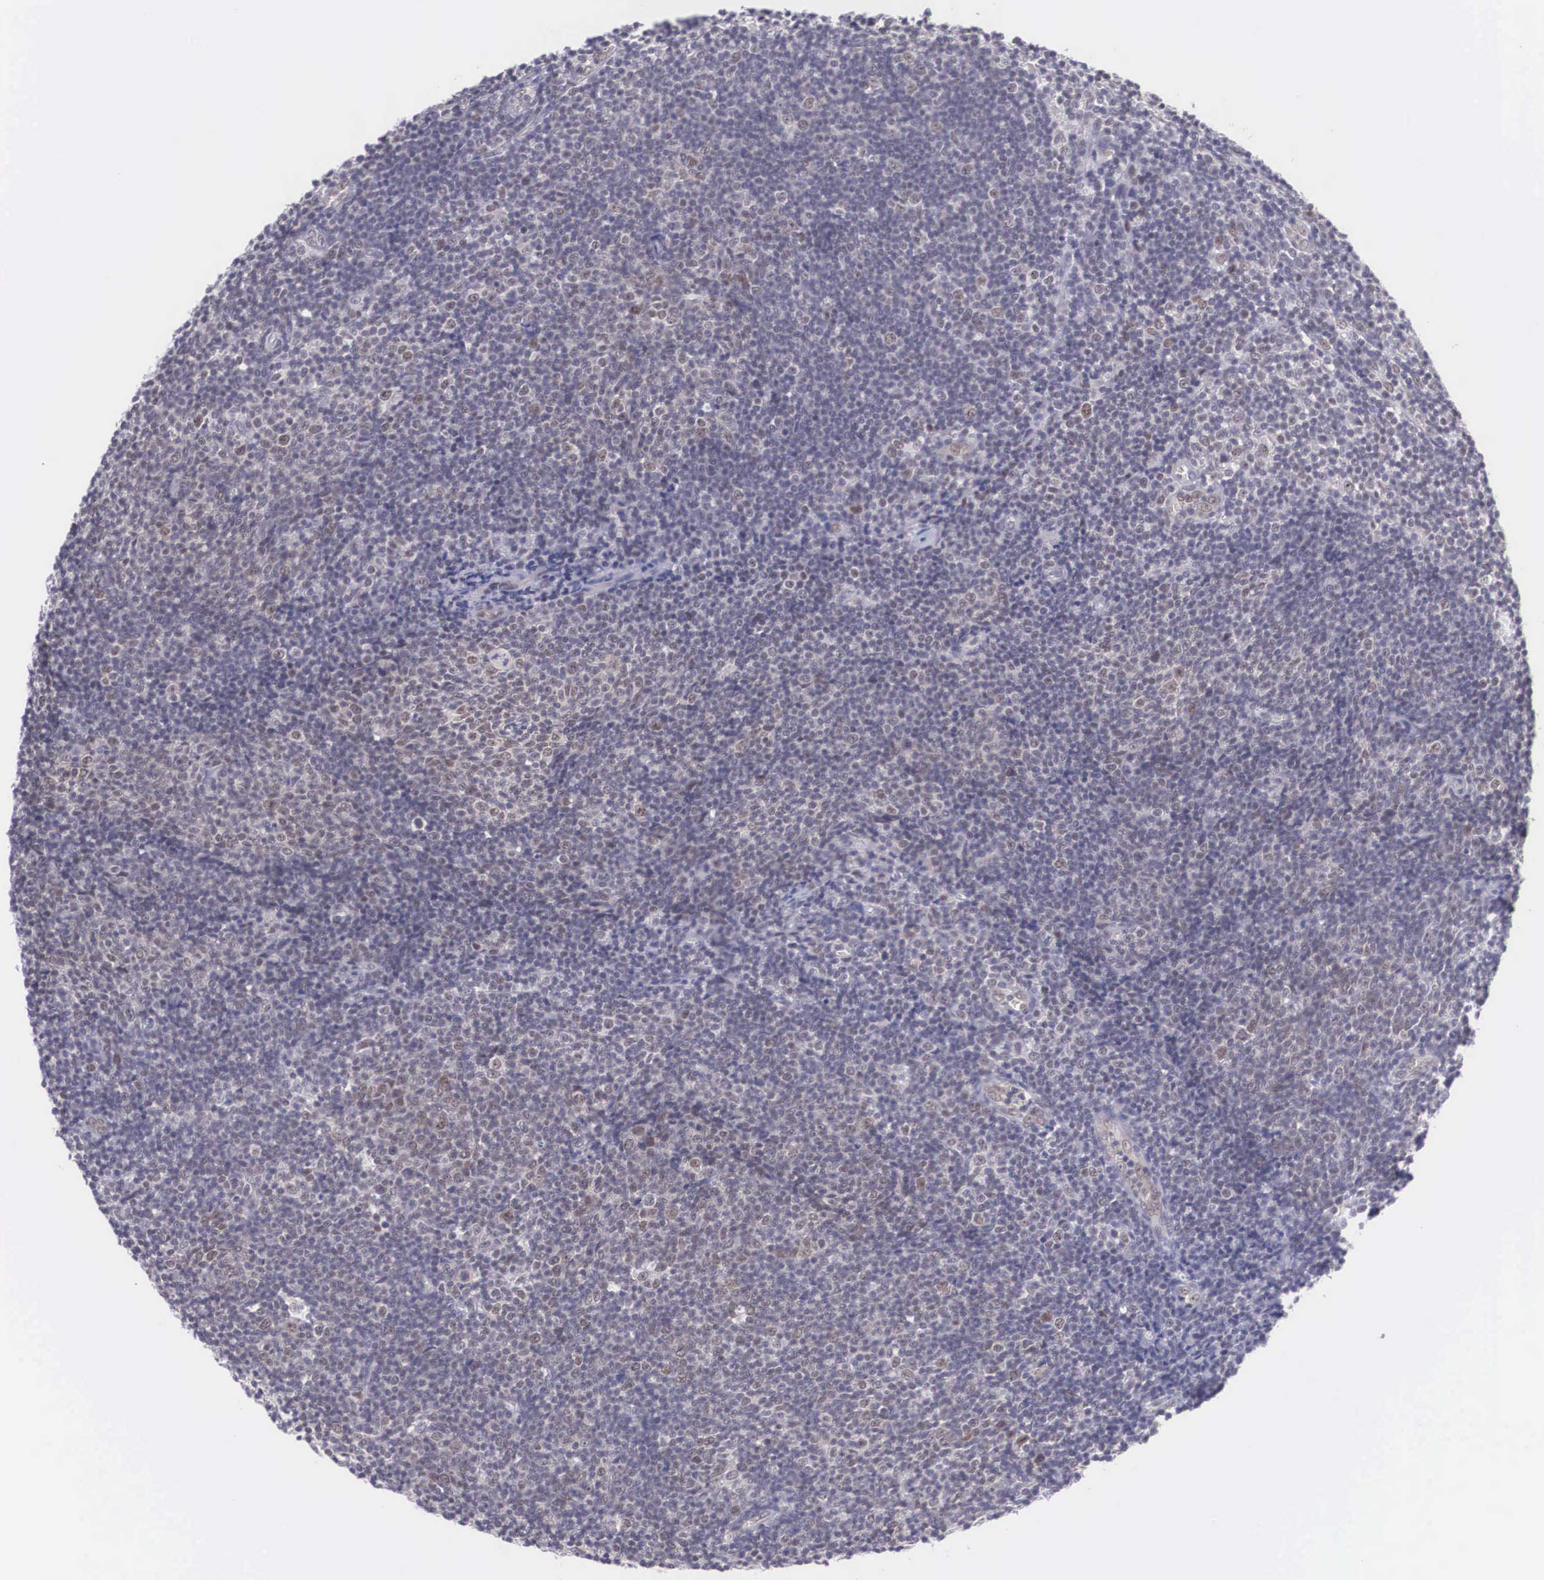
{"staining": {"intensity": "weak", "quantity": "25%-75%", "location": "cytoplasmic/membranous,nuclear"}, "tissue": "lymphoma", "cell_type": "Tumor cells", "image_type": "cancer", "snomed": [{"axis": "morphology", "description": "Malignant lymphoma, non-Hodgkin's type, Low grade"}, {"axis": "topography", "description": "Lymph node"}], "caption": "Weak cytoplasmic/membranous and nuclear protein expression is seen in approximately 25%-75% of tumor cells in low-grade malignant lymphoma, non-Hodgkin's type. (Brightfield microscopy of DAB IHC at high magnification).", "gene": "NINL", "patient": {"sex": "male", "age": 49}}